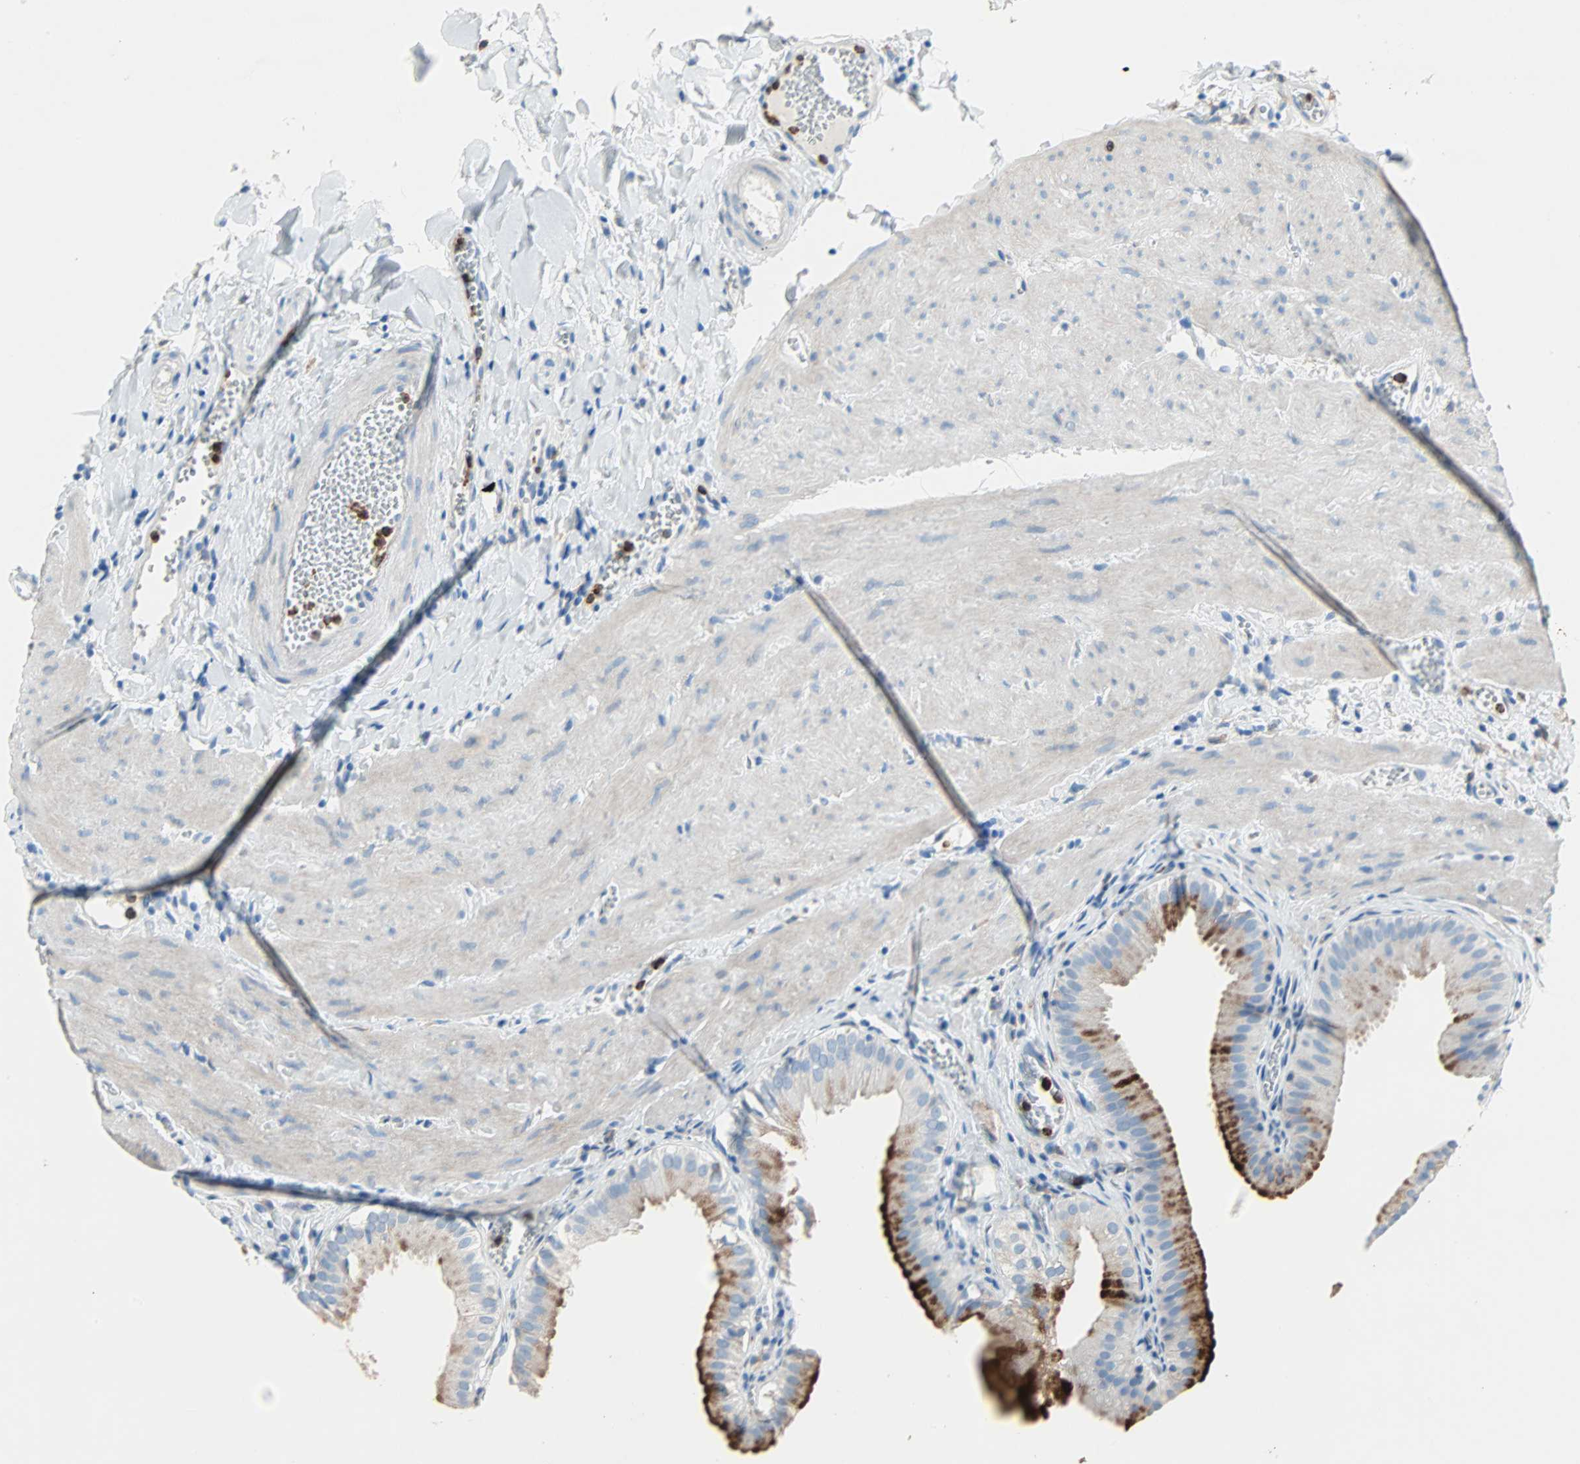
{"staining": {"intensity": "moderate", "quantity": "25%-75%", "location": "cytoplasmic/membranous"}, "tissue": "gallbladder", "cell_type": "Glandular cells", "image_type": "normal", "snomed": [{"axis": "morphology", "description": "Normal tissue, NOS"}, {"axis": "topography", "description": "Gallbladder"}], "caption": "DAB (3,3'-diaminobenzidine) immunohistochemical staining of benign gallbladder exhibits moderate cytoplasmic/membranous protein staining in about 25%-75% of glandular cells.", "gene": "CLEC4A", "patient": {"sex": "female", "age": 24}}